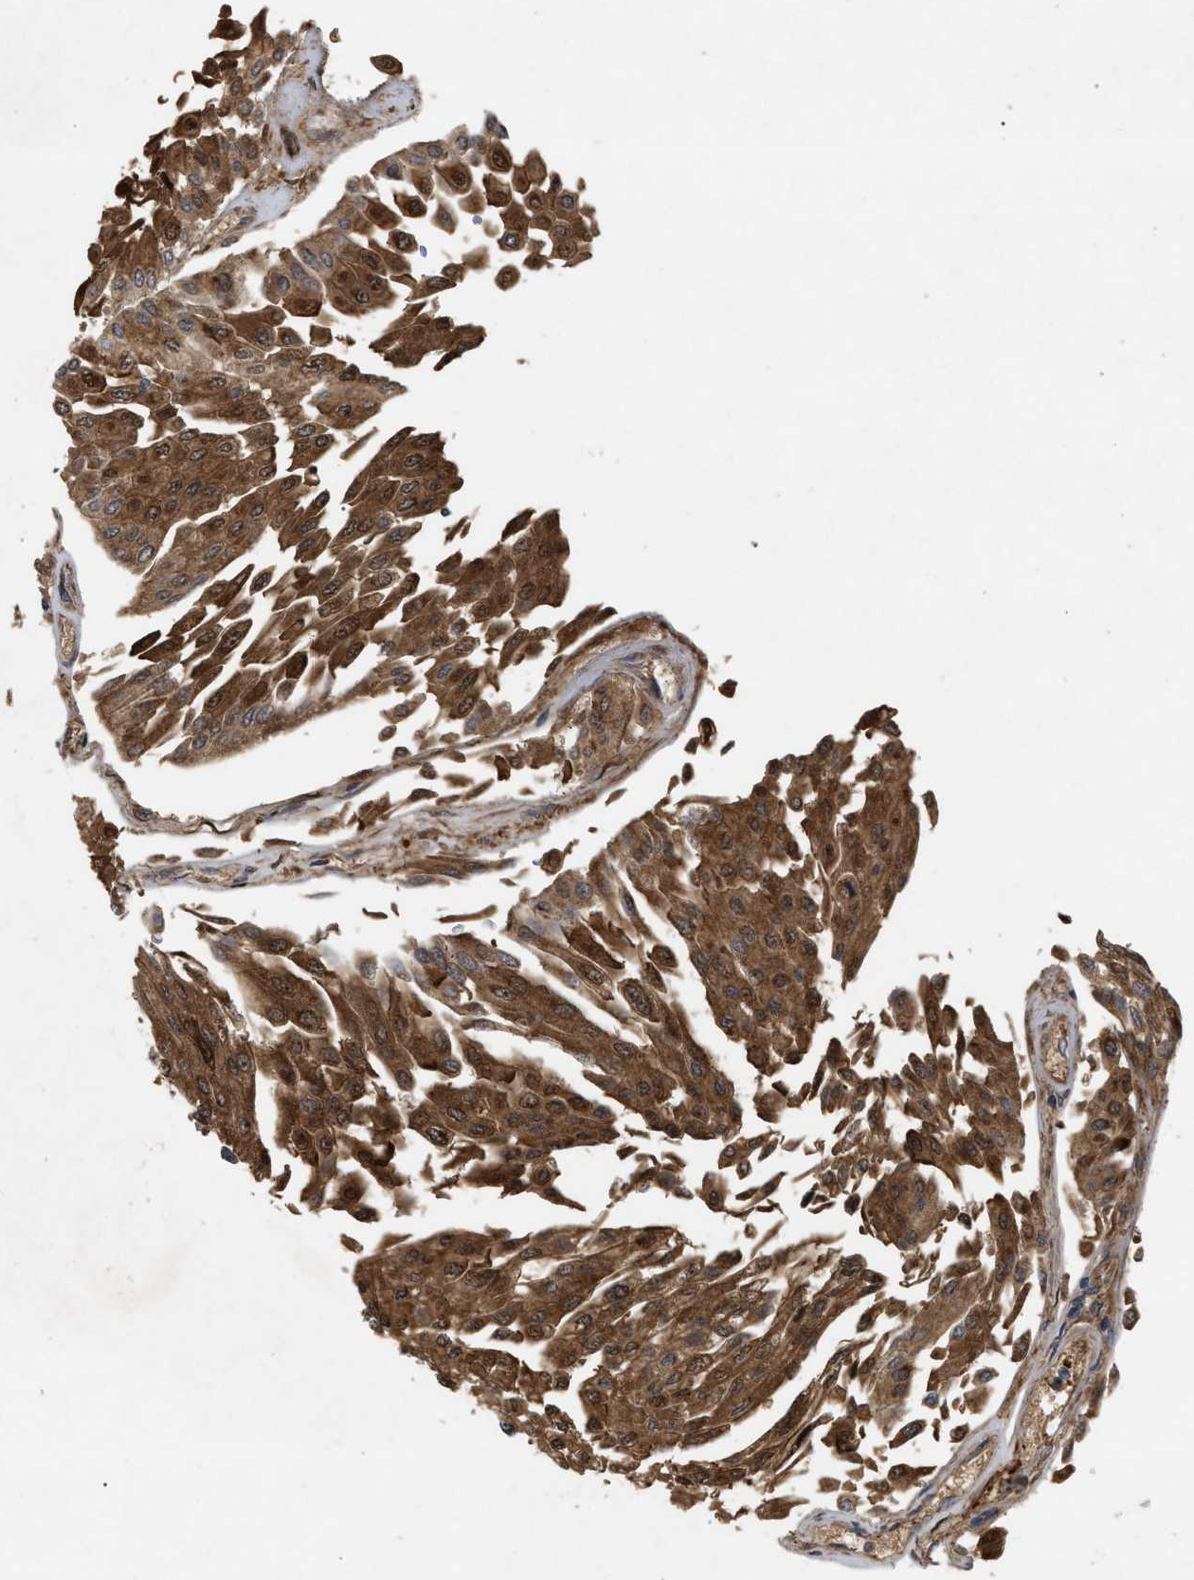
{"staining": {"intensity": "moderate", "quantity": ">75%", "location": "cytoplasmic/membranous"}, "tissue": "urothelial cancer", "cell_type": "Tumor cells", "image_type": "cancer", "snomed": [{"axis": "morphology", "description": "Urothelial carcinoma, Low grade"}, {"axis": "topography", "description": "Urinary bladder"}], "caption": "IHC of human urothelial cancer reveals medium levels of moderate cytoplasmic/membranous positivity in about >75% of tumor cells.", "gene": "RAB2A", "patient": {"sex": "male", "age": 67}}